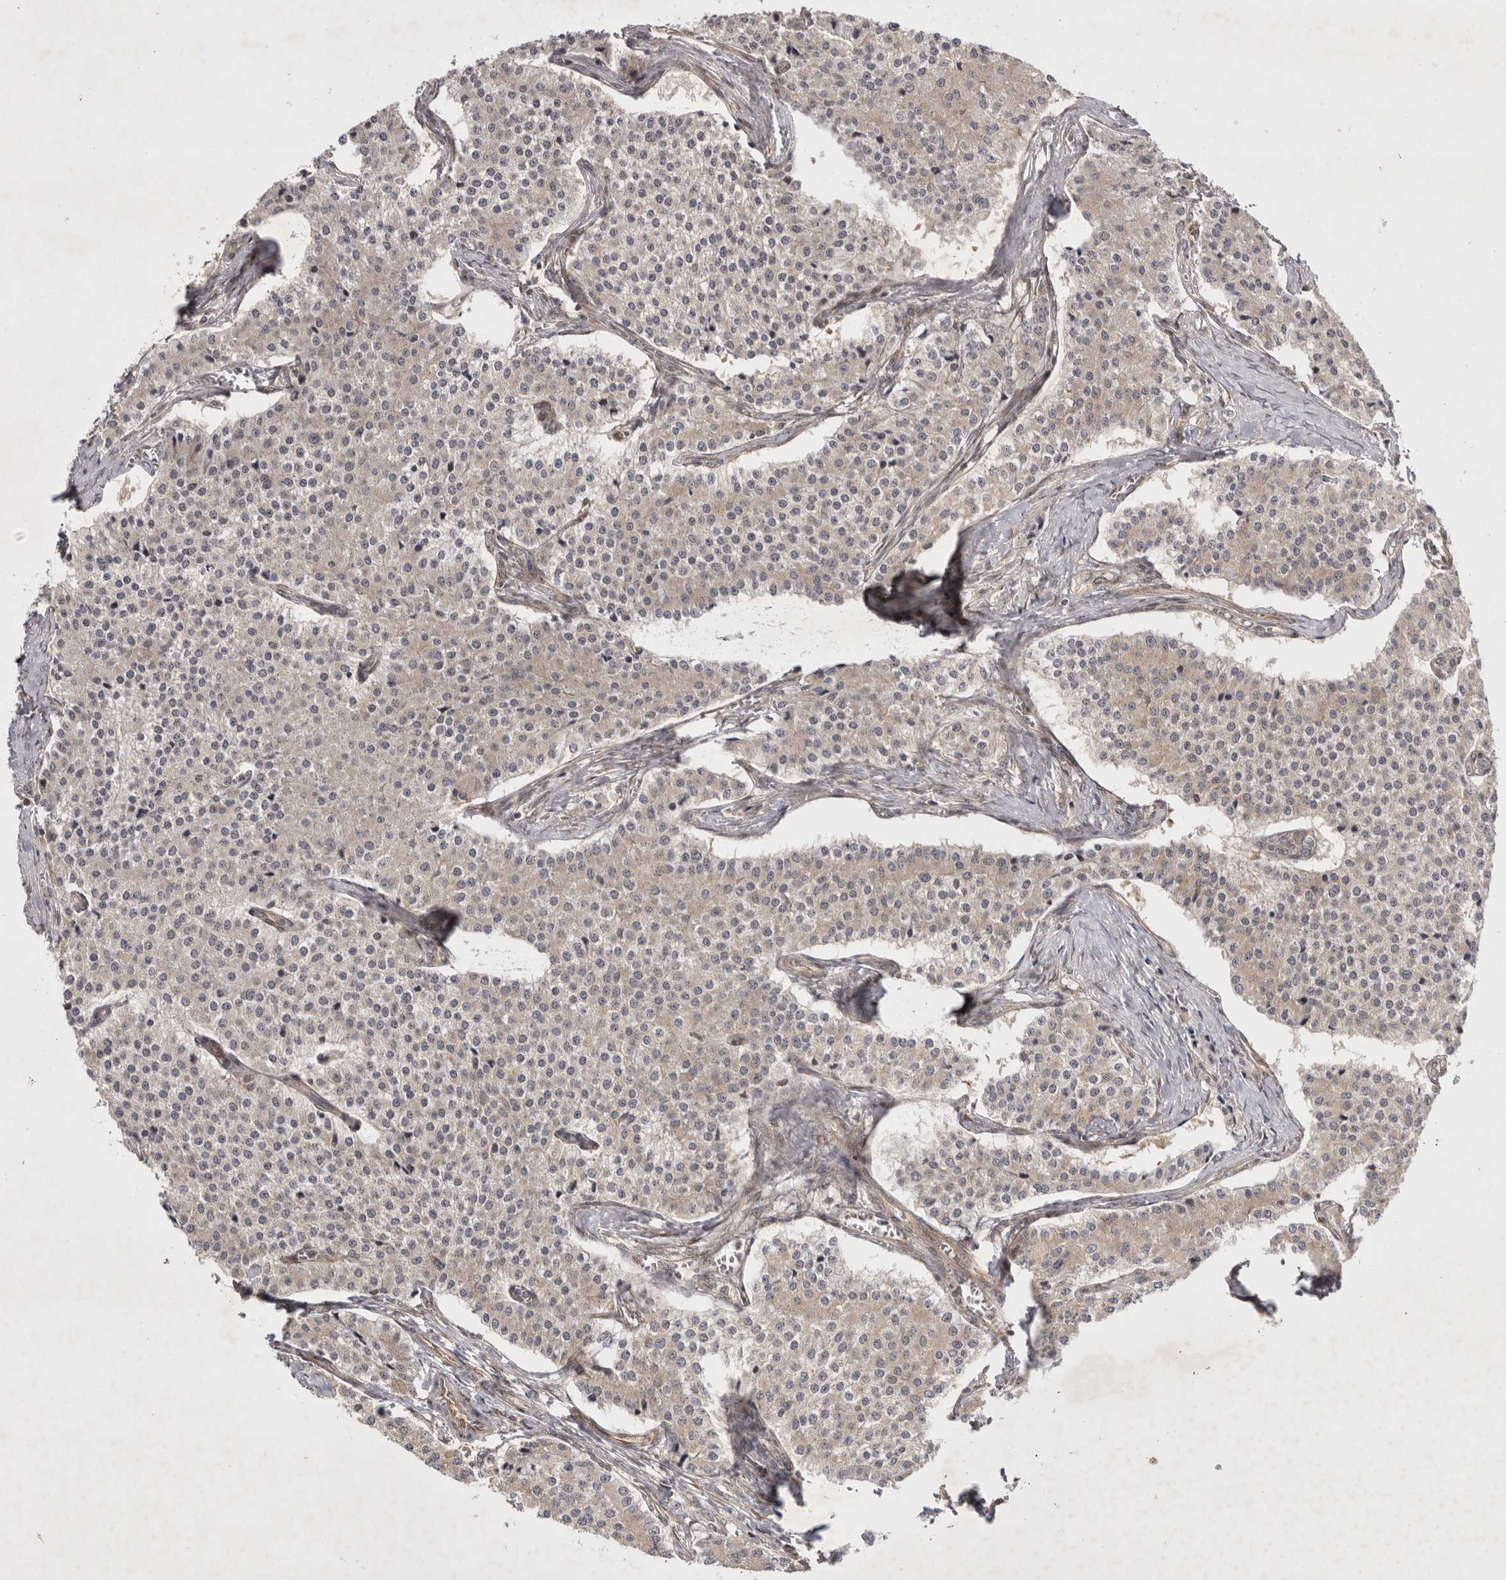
{"staining": {"intensity": "weak", "quantity": "25%-75%", "location": "cytoplasmic/membranous"}, "tissue": "carcinoid", "cell_type": "Tumor cells", "image_type": "cancer", "snomed": [{"axis": "morphology", "description": "Carcinoid, malignant, NOS"}, {"axis": "topography", "description": "Colon"}], "caption": "Immunohistochemistry staining of carcinoid (malignant), which demonstrates low levels of weak cytoplasmic/membranous staining in about 25%-75% of tumor cells indicating weak cytoplasmic/membranous protein positivity. The staining was performed using DAB (3,3'-diaminobenzidine) (brown) for protein detection and nuclei were counterstained in hematoxylin (blue).", "gene": "ZNF318", "patient": {"sex": "female", "age": 52}}